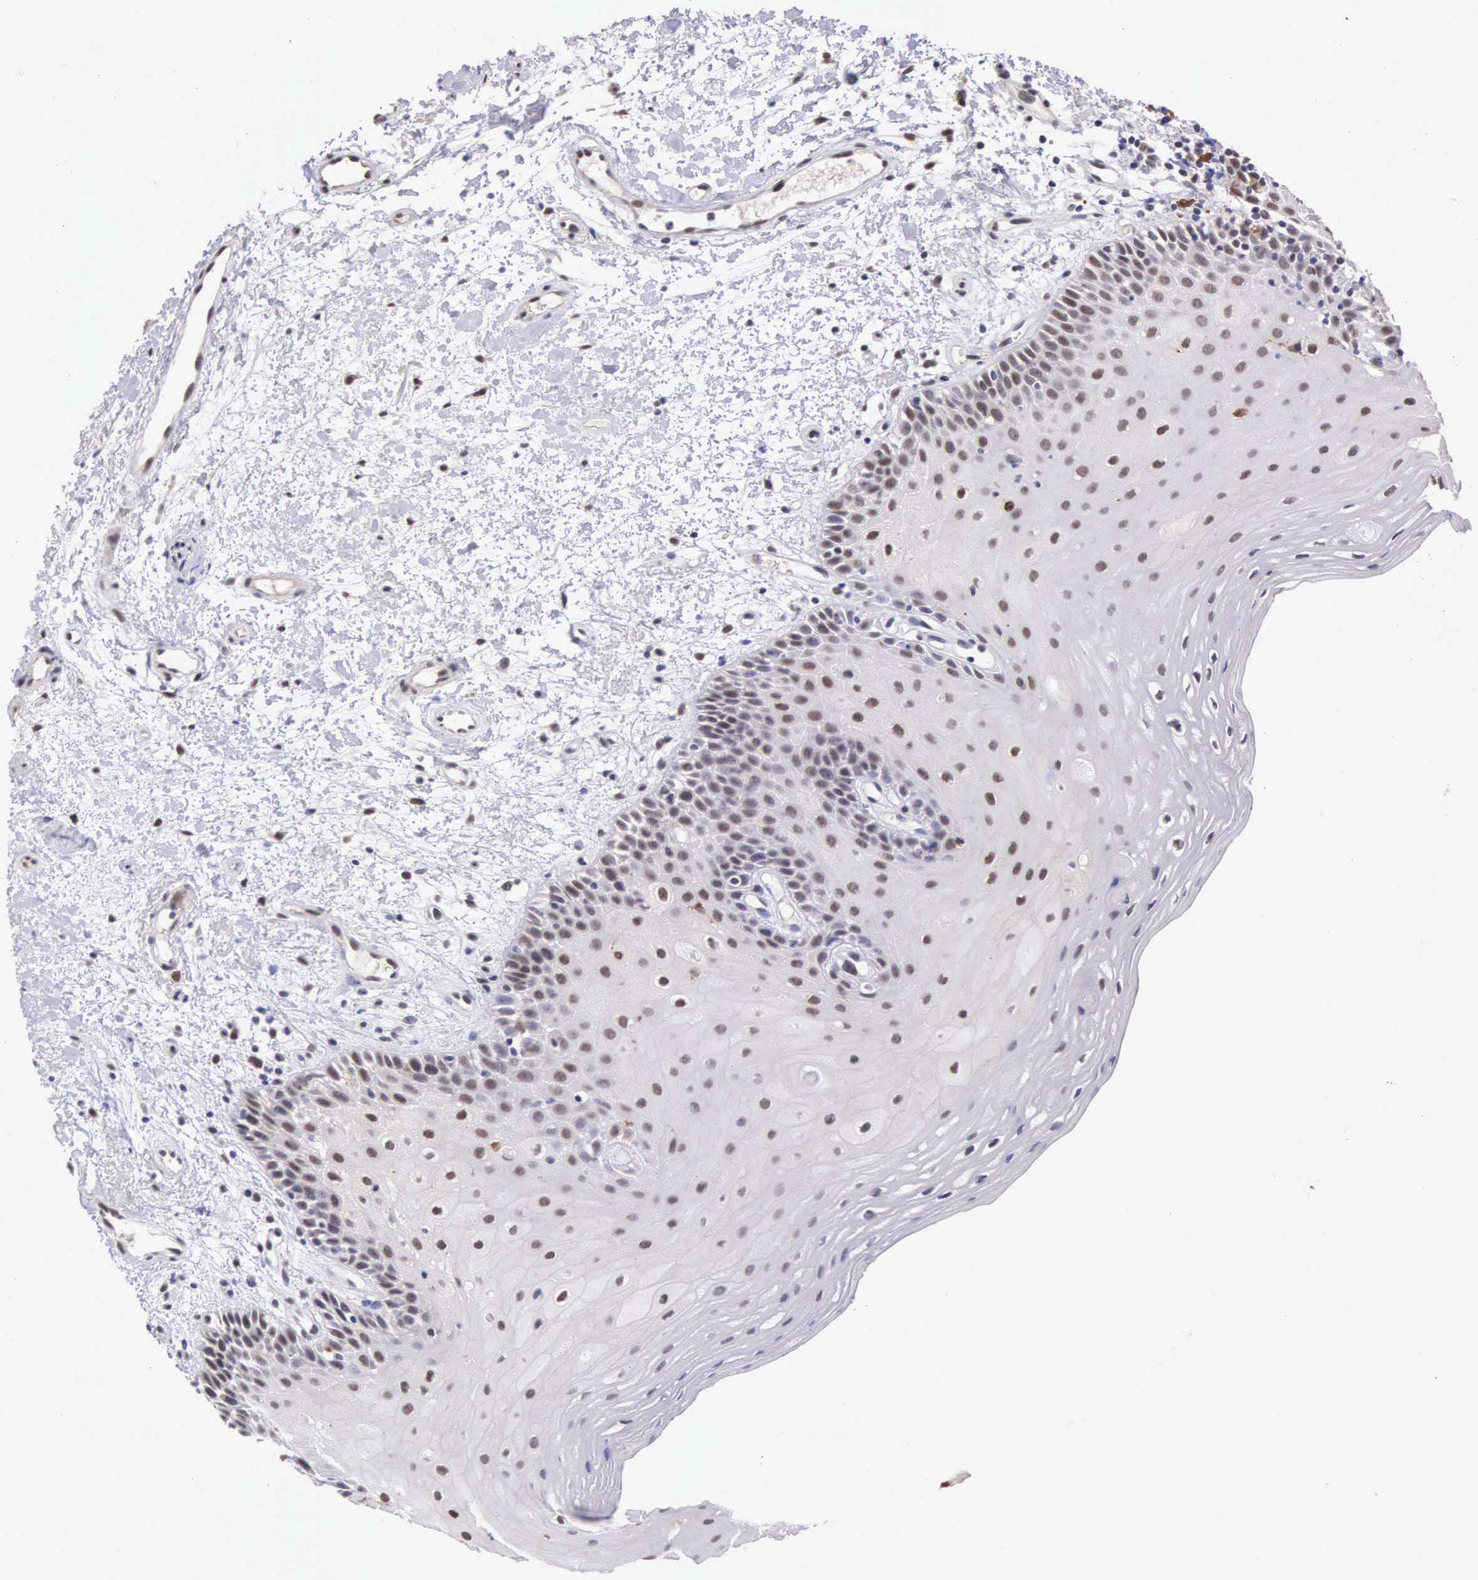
{"staining": {"intensity": "weak", "quantity": "25%-75%", "location": "nuclear"}, "tissue": "oral mucosa", "cell_type": "Squamous epithelial cells", "image_type": "normal", "snomed": [{"axis": "morphology", "description": "Normal tissue, NOS"}, {"axis": "topography", "description": "Oral tissue"}], "caption": "This micrograph reveals normal oral mucosa stained with IHC to label a protein in brown. The nuclear of squamous epithelial cells show weak positivity for the protein. Nuclei are counter-stained blue.", "gene": "HMGXB4", "patient": {"sex": "female", "age": 79}}